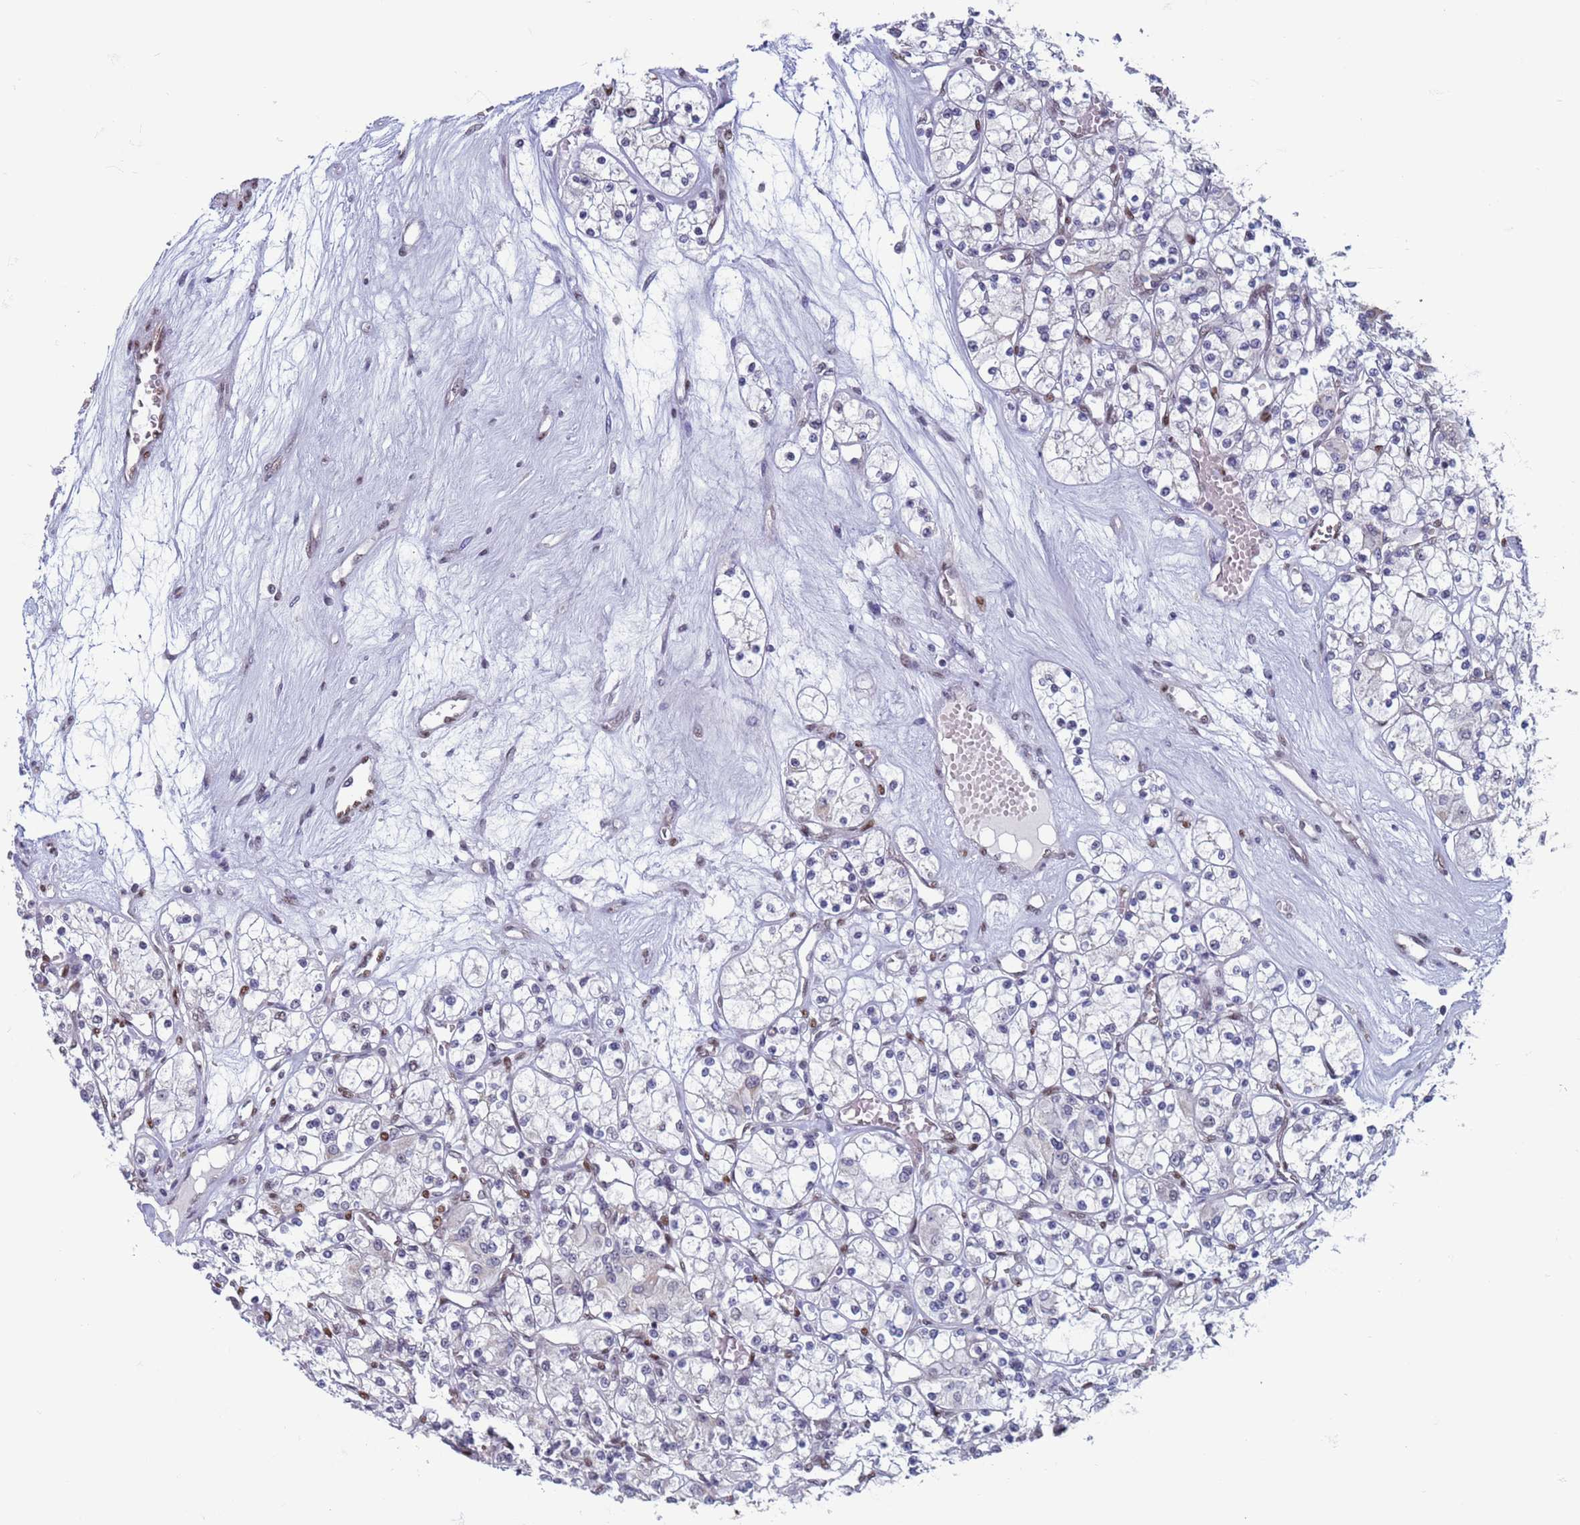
{"staining": {"intensity": "negative", "quantity": "none", "location": "none"}, "tissue": "renal cancer", "cell_type": "Tumor cells", "image_type": "cancer", "snomed": [{"axis": "morphology", "description": "Adenocarcinoma, NOS"}, {"axis": "topography", "description": "Kidney"}], "caption": "This micrograph is of renal adenocarcinoma stained with immunohistochemistry (IHC) to label a protein in brown with the nuclei are counter-stained blue. There is no expression in tumor cells.", "gene": "SAE1", "patient": {"sex": "female", "age": 59}}